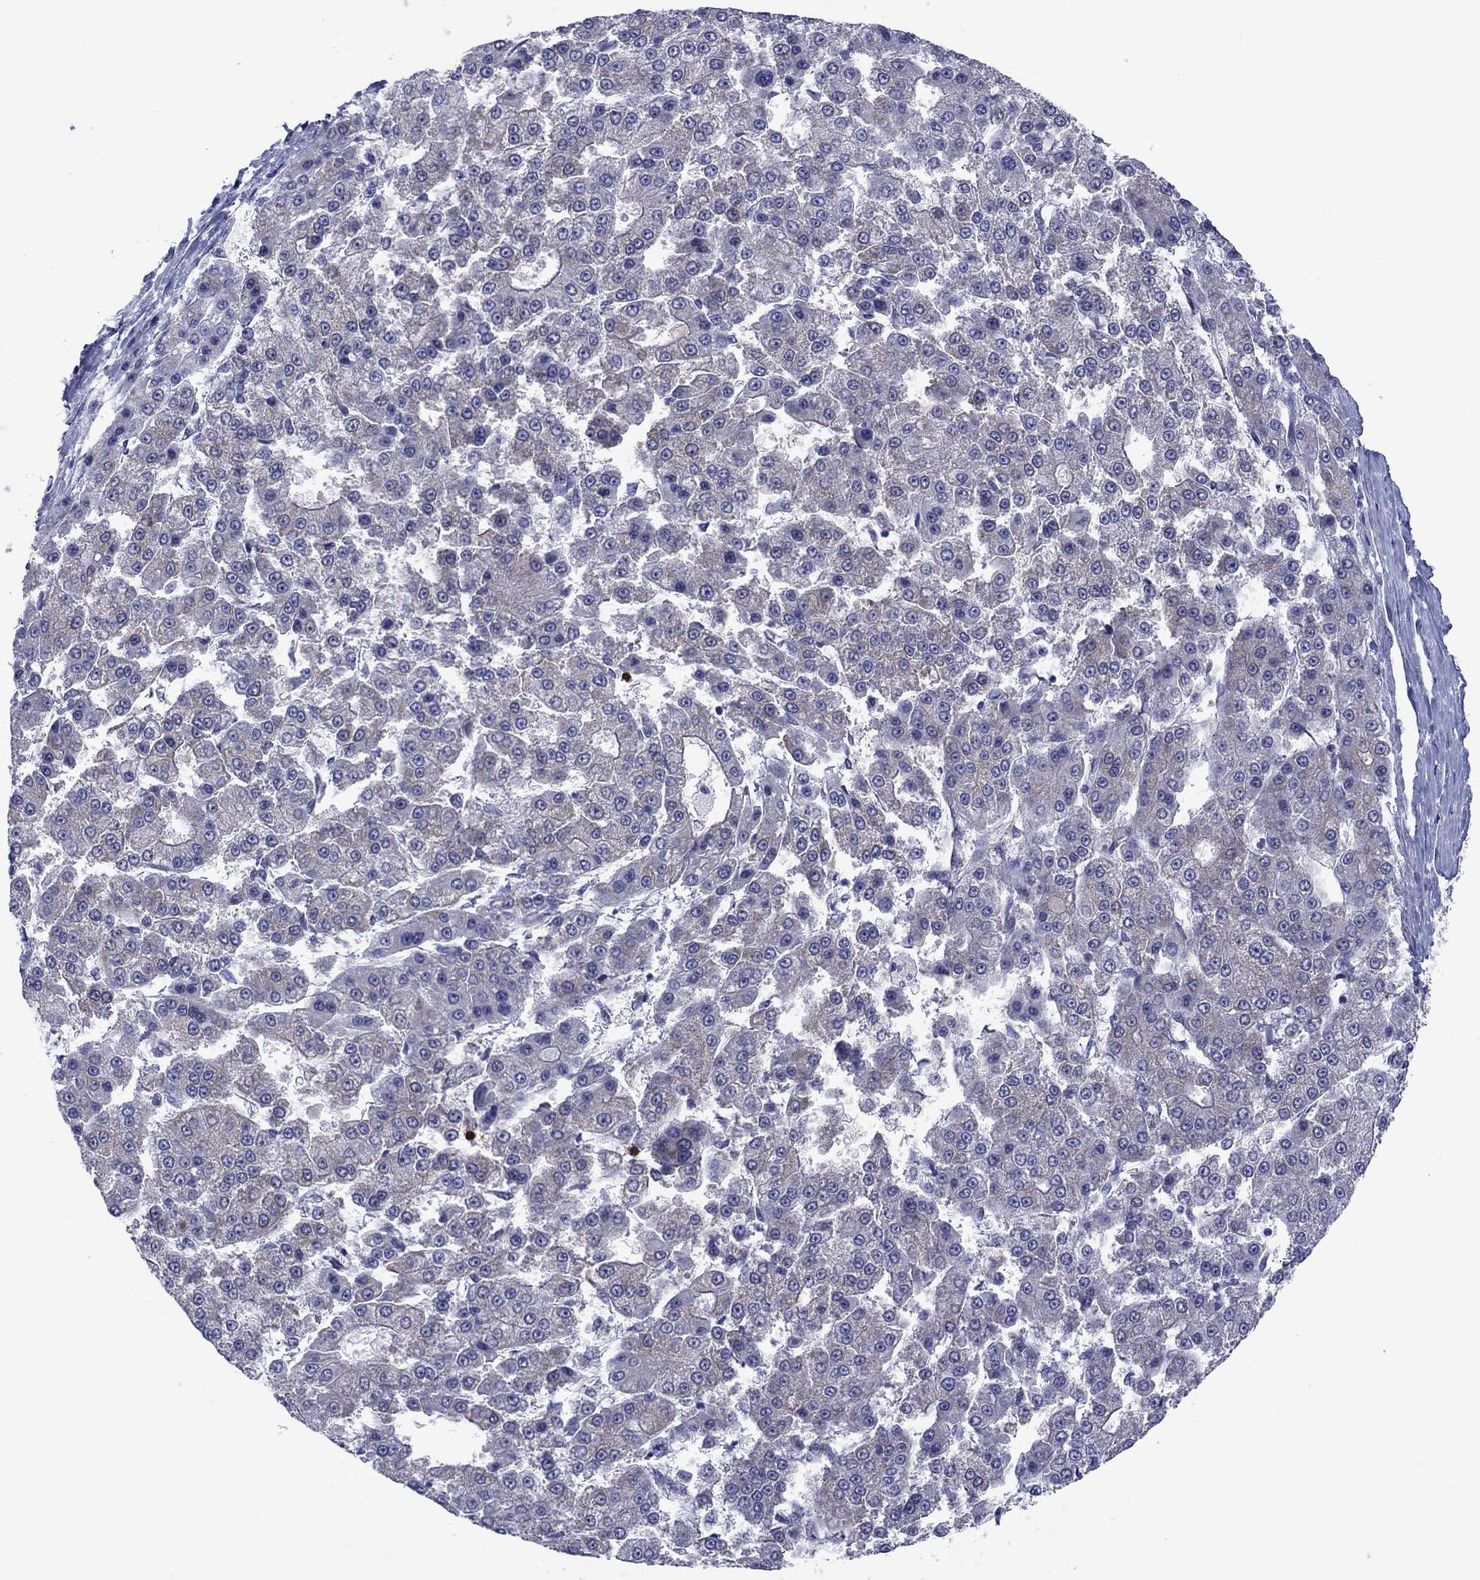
{"staining": {"intensity": "negative", "quantity": "none", "location": "none"}, "tissue": "liver cancer", "cell_type": "Tumor cells", "image_type": "cancer", "snomed": [{"axis": "morphology", "description": "Carcinoma, Hepatocellular, NOS"}, {"axis": "topography", "description": "Liver"}], "caption": "IHC histopathology image of neoplastic tissue: liver cancer stained with DAB shows no significant protein expression in tumor cells.", "gene": "GPR155", "patient": {"sex": "male", "age": 70}}